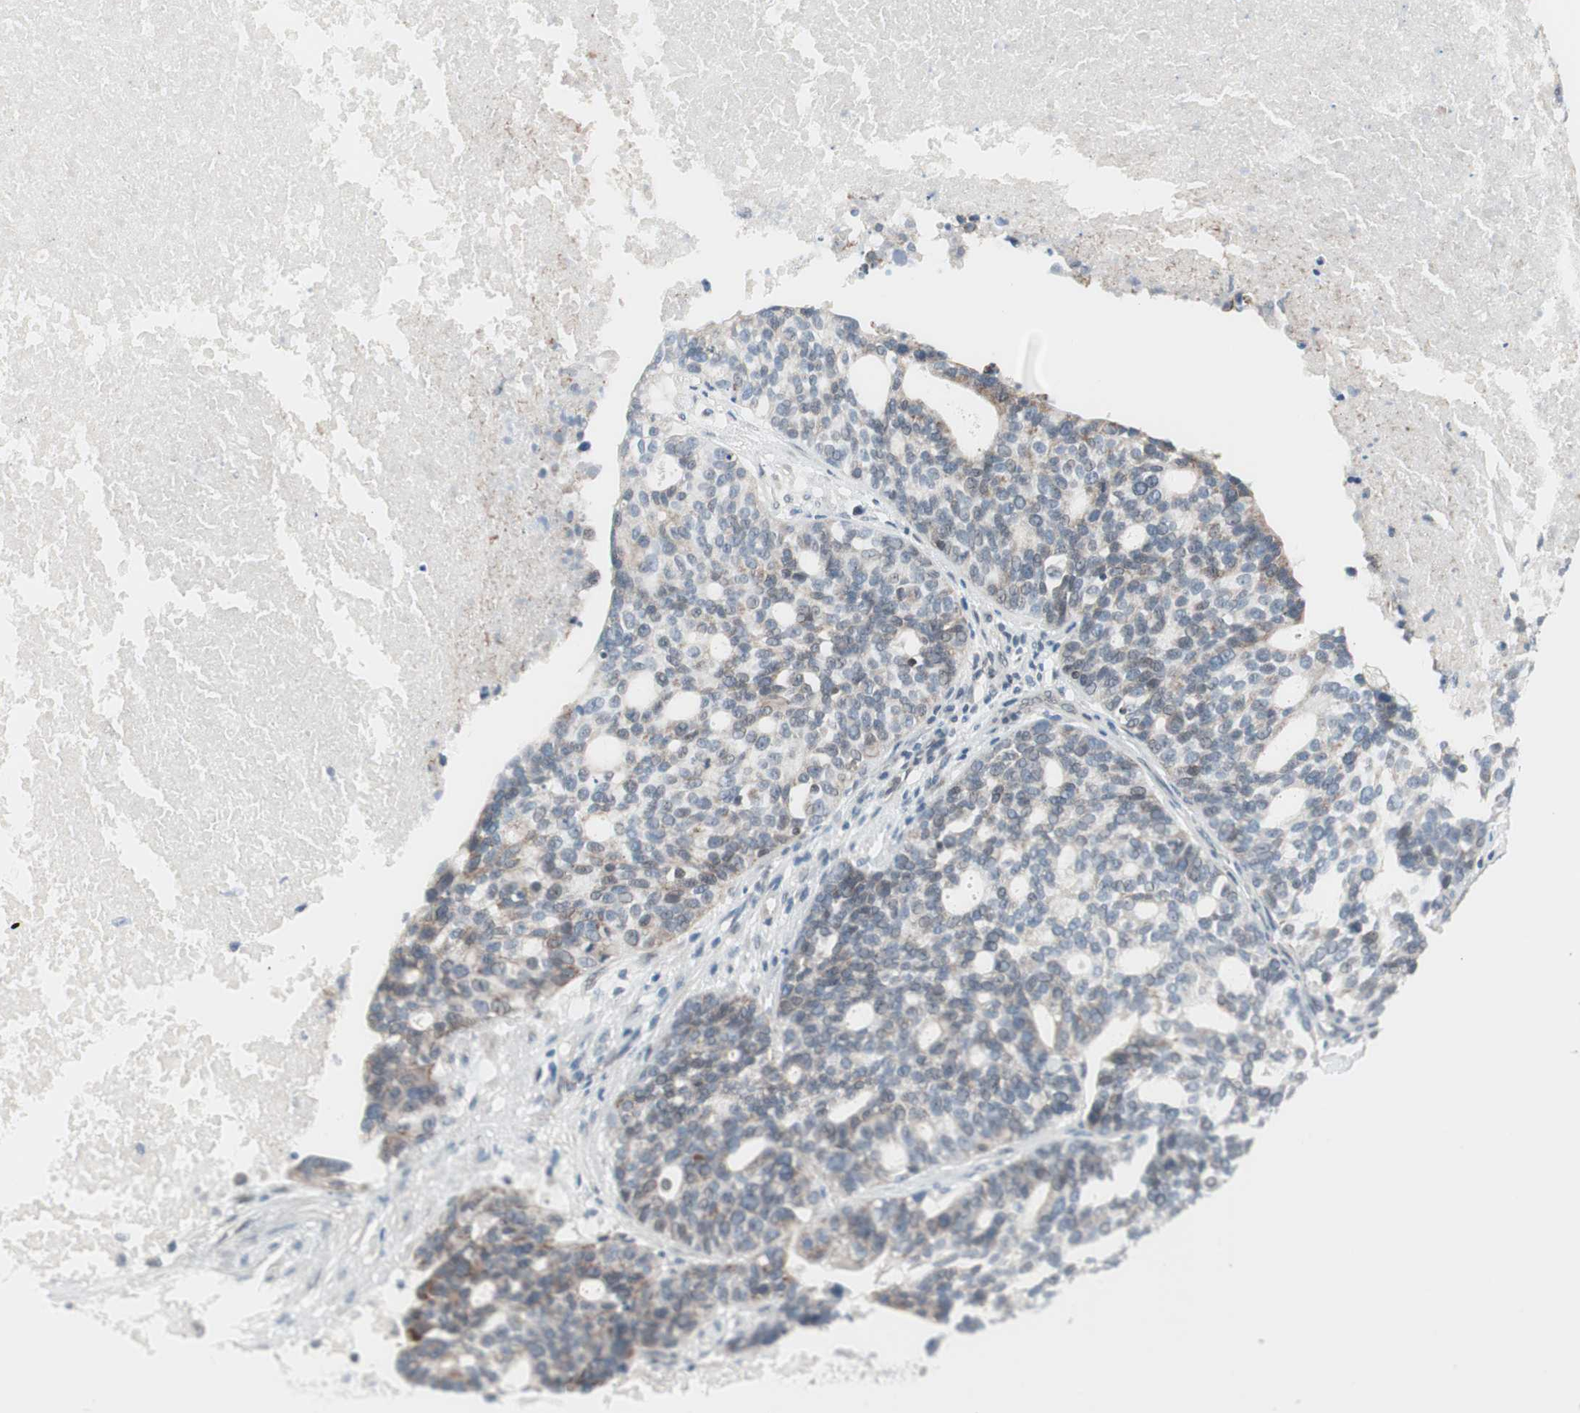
{"staining": {"intensity": "weak", "quantity": "25%-75%", "location": "cytoplasmic/membranous"}, "tissue": "ovarian cancer", "cell_type": "Tumor cells", "image_type": "cancer", "snomed": [{"axis": "morphology", "description": "Cystadenocarcinoma, serous, NOS"}, {"axis": "topography", "description": "Ovary"}], "caption": "This micrograph reveals immunohistochemistry staining of ovarian cancer (serous cystadenocarcinoma), with low weak cytoplasmic/membranous positivity in about 25%-75% of tumor cells.", "gene": "ARNT2", "patient": {"sex": "female", "age": 59}}